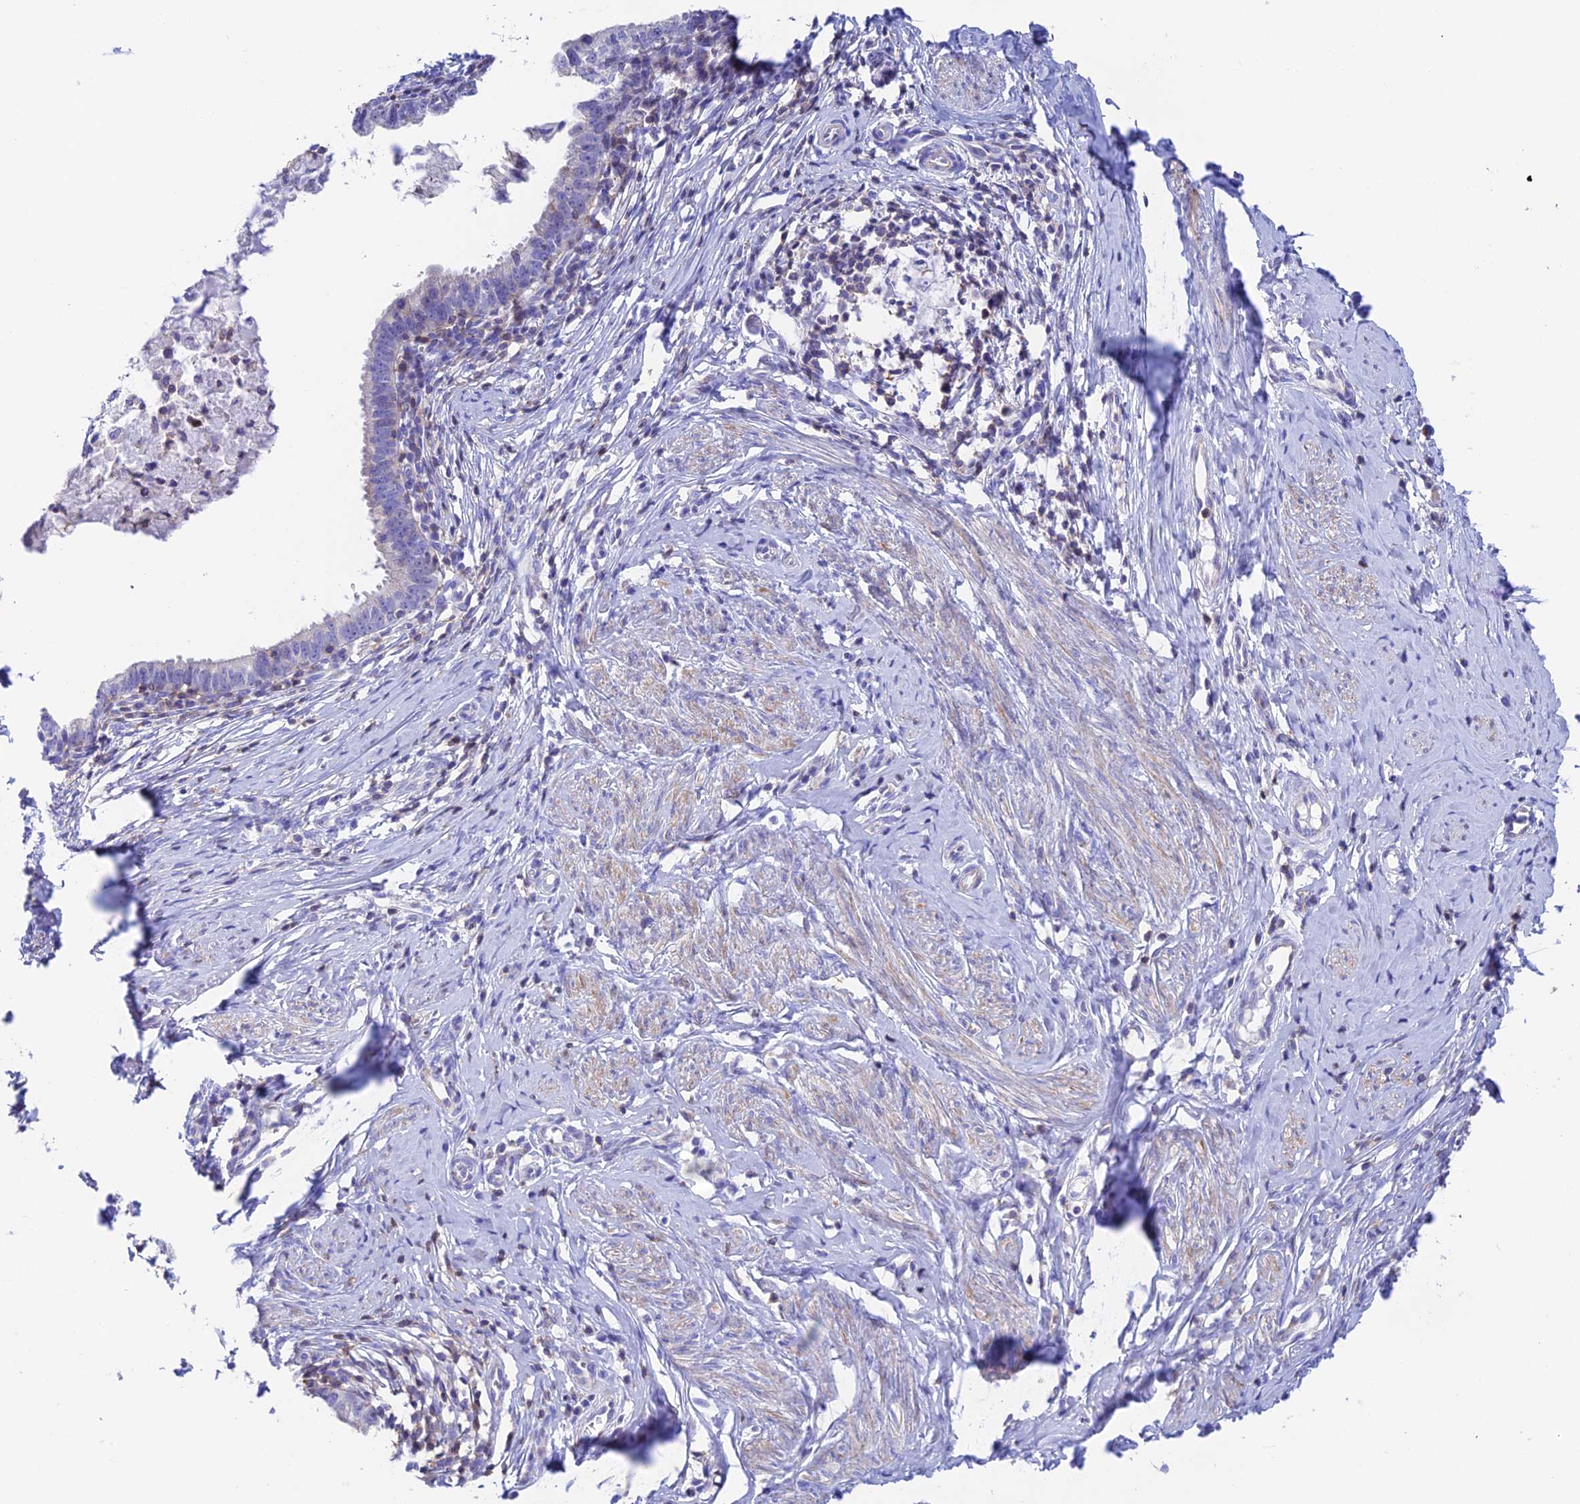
{"staining": {"intensity": "negative", "quantity": "none", "location": "none"}, "tissue": "cervical cancer", "cell_type": "Tumor cells", "image_type": "cancer", "snomed": [{"axis": "morphology", "description": "Adenocarcinoma, NOS"}, {"axis": "topography", "description": "Cervix"}], "caption": "Micrograph shows no significant protein expression in tumor cells of adenocarcinoma (cervical). (DAB (3,3'-diaminobenzidine) IHC with hematoxylin counter stain).", "gene": "PRIM1", "patient": {"sex": "female", "age": 36}}